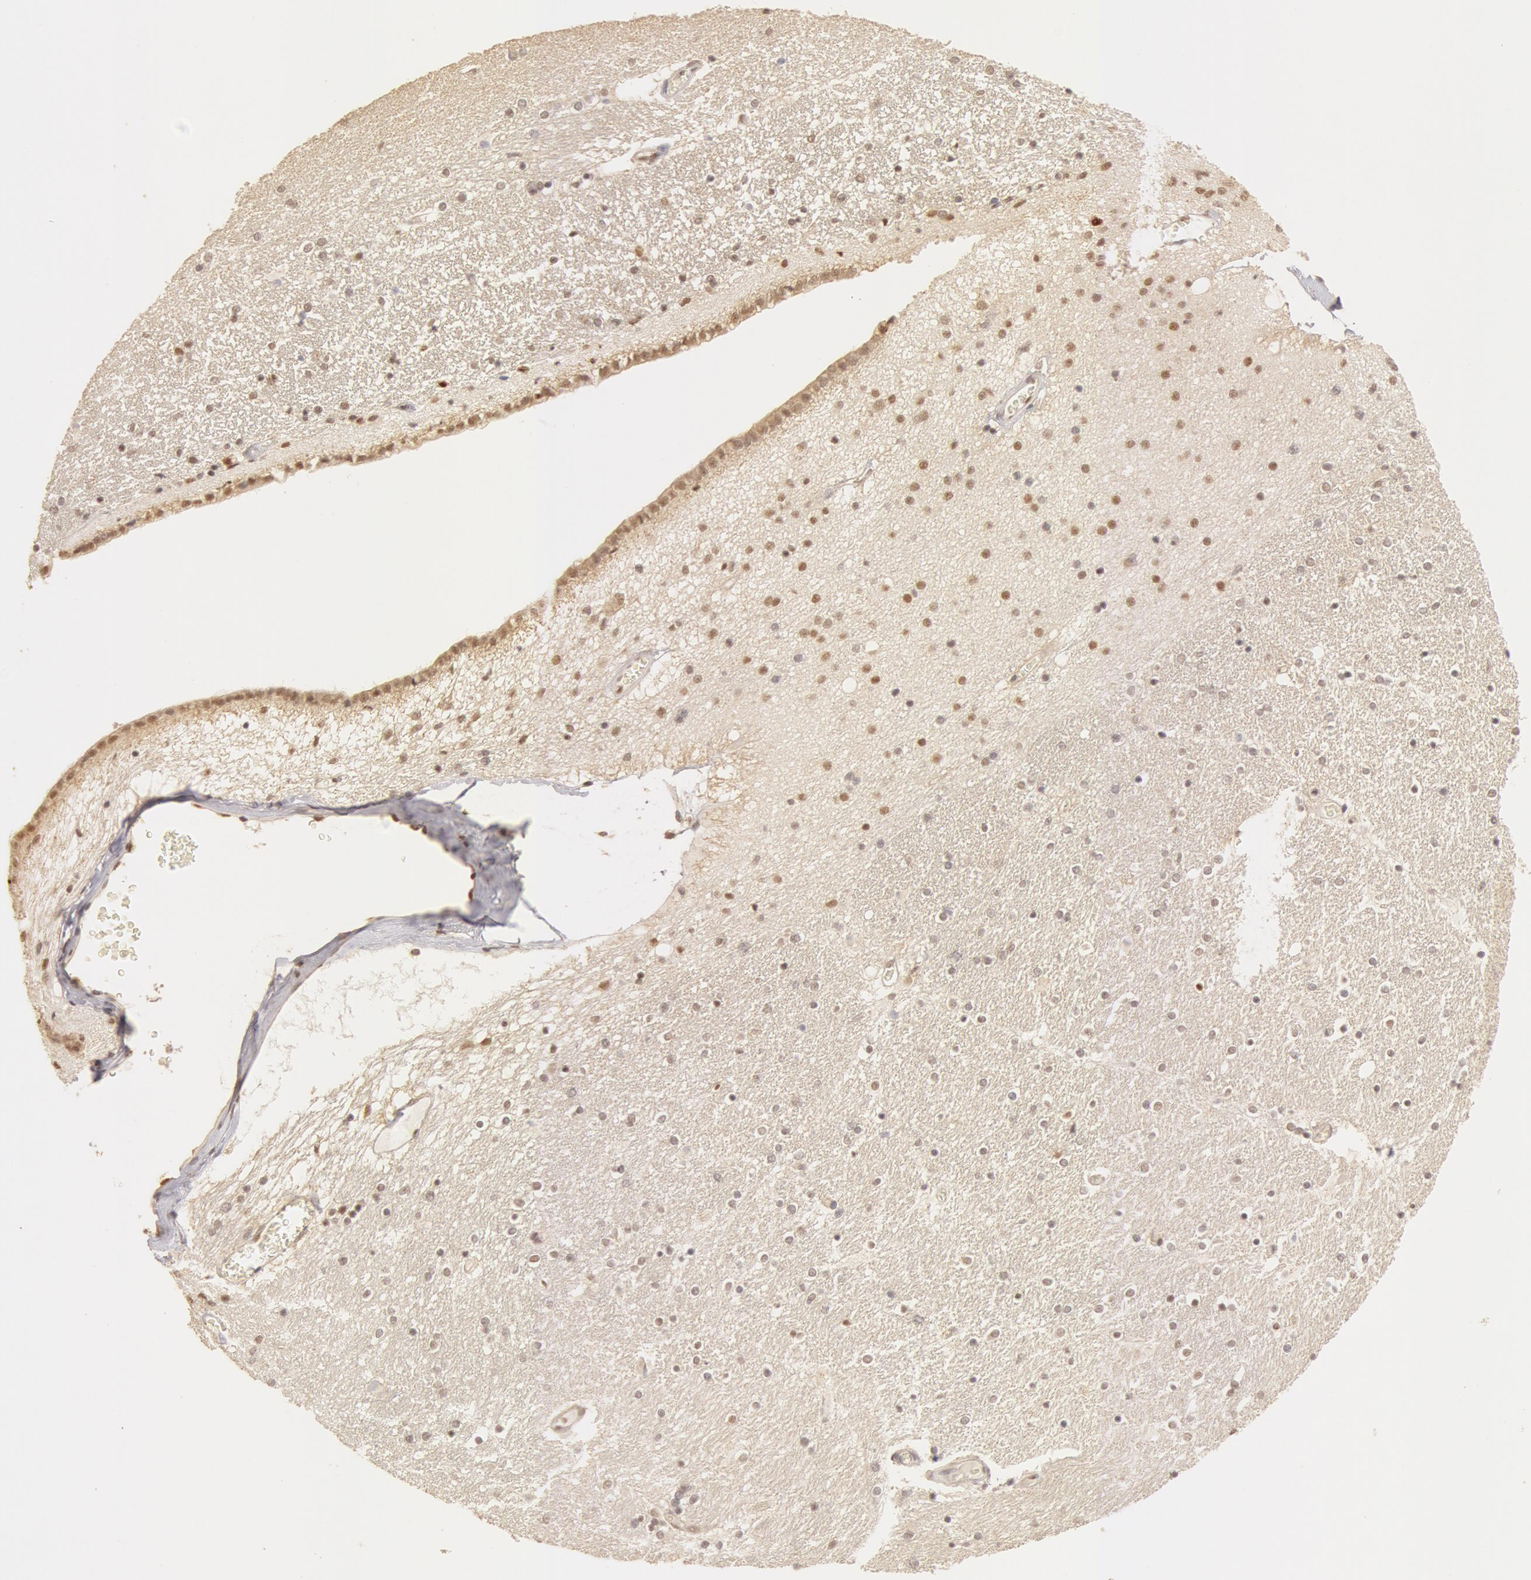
{"staining": {"intensity": "weak", "quantity": "25%-75%", "location": "nuclear"}, "tissue": "hippocampus", "cell_type": "Glial cells", "image_type": "normal", "snomed": [{"axis": "morphology", "description": "Normal tissue, NOS"}, {"axis": "topography", "description": "Hippocampus"}], "caption": "Immunohistochemical staining of unremarkable human hippocampus displays low levels of weak nuclear positivity in approximately 25%-75% of glial cells.", "gene": "SNRNP70", "patient": {"sex": "female", "age": 54}}